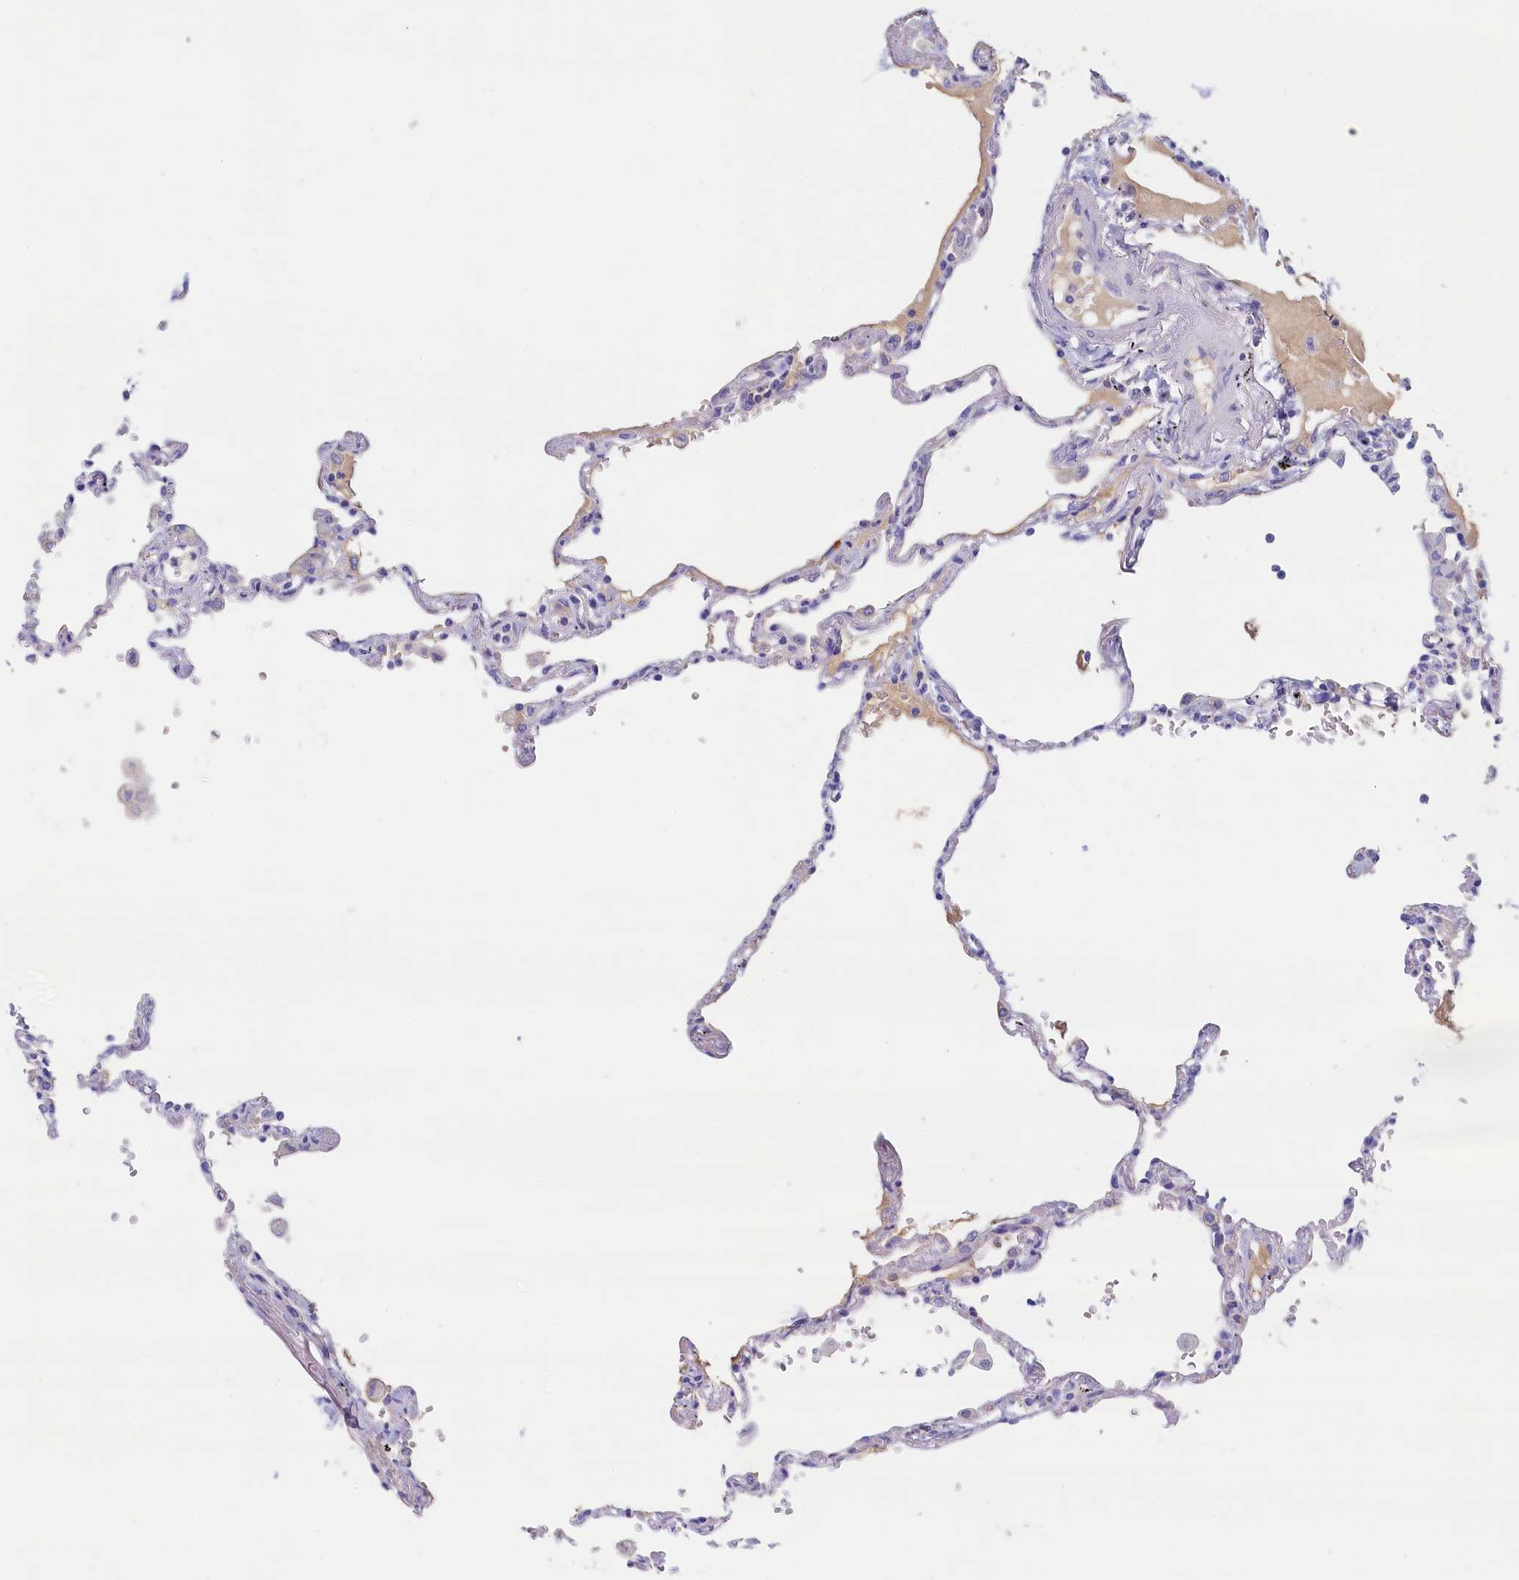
{"staining": {"intensity": "negative", "quantity": "none", "location": "none"}, "tissue": "lung", "cell_type": "Alveolar cells", "image_type": "normal", "snomed": [{"axis": "morphology", "description": "Normal tissue, NOS"}, {"axis": "topography", "description": "Lung"}], "caption": "Micrograph shows no protein positivity in alveolar cells of benign lung. (Stains: DAB (3,3'-diaminobenzidine) IHC with hematoxylin counter stain, Microscopy: brightfield microscopy at high magnification).", "gene": "GUCA1C", "patient": {"sex": "female", "age": 67}}